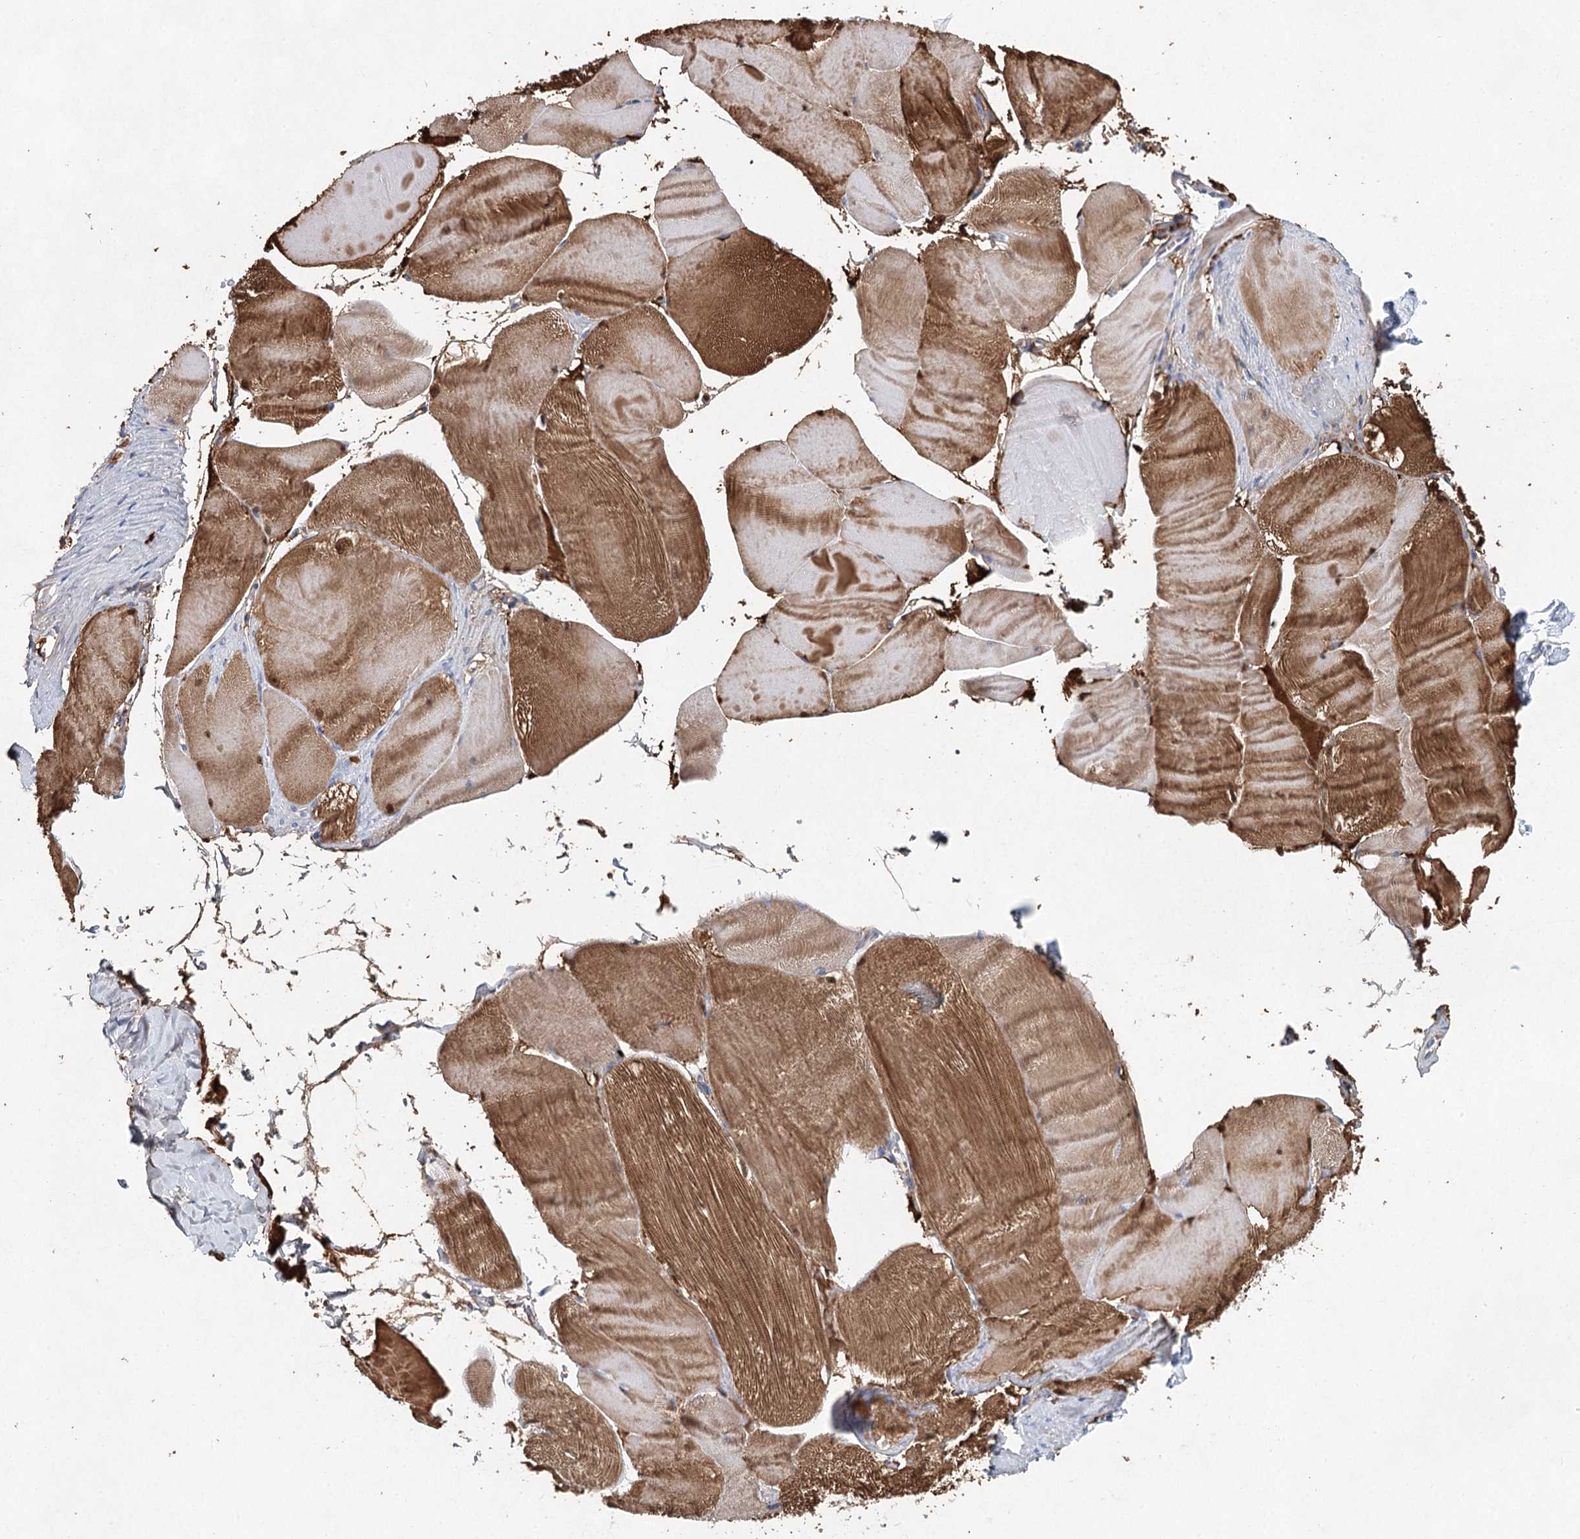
{"staining": {"intensity": "moderate", "quantity": ">75%", "location": "cytoplasmic/membranous"}, "tissue": "skeletal muscle", "cell_type": "Myocytes", "image_type": "normal", "snomed": [{"axis": "morphology", "description": "Normal tissue, NOS"}, {"axis": "morphology", "description": "Basal cell carcinoma"}, {"axis": "topography", "description": "Skeletal muscle"}], "caption": "This histopathology image exhibits normal skeletal muscle stained with IHC to label a protein in brown. The cytoplasmic/membranous of myocytes show moderate positivity for the protein. Nuclei are counter-stained blue.", "gene": "XPO6", "patient": {"sex": "female", "age": 64}}